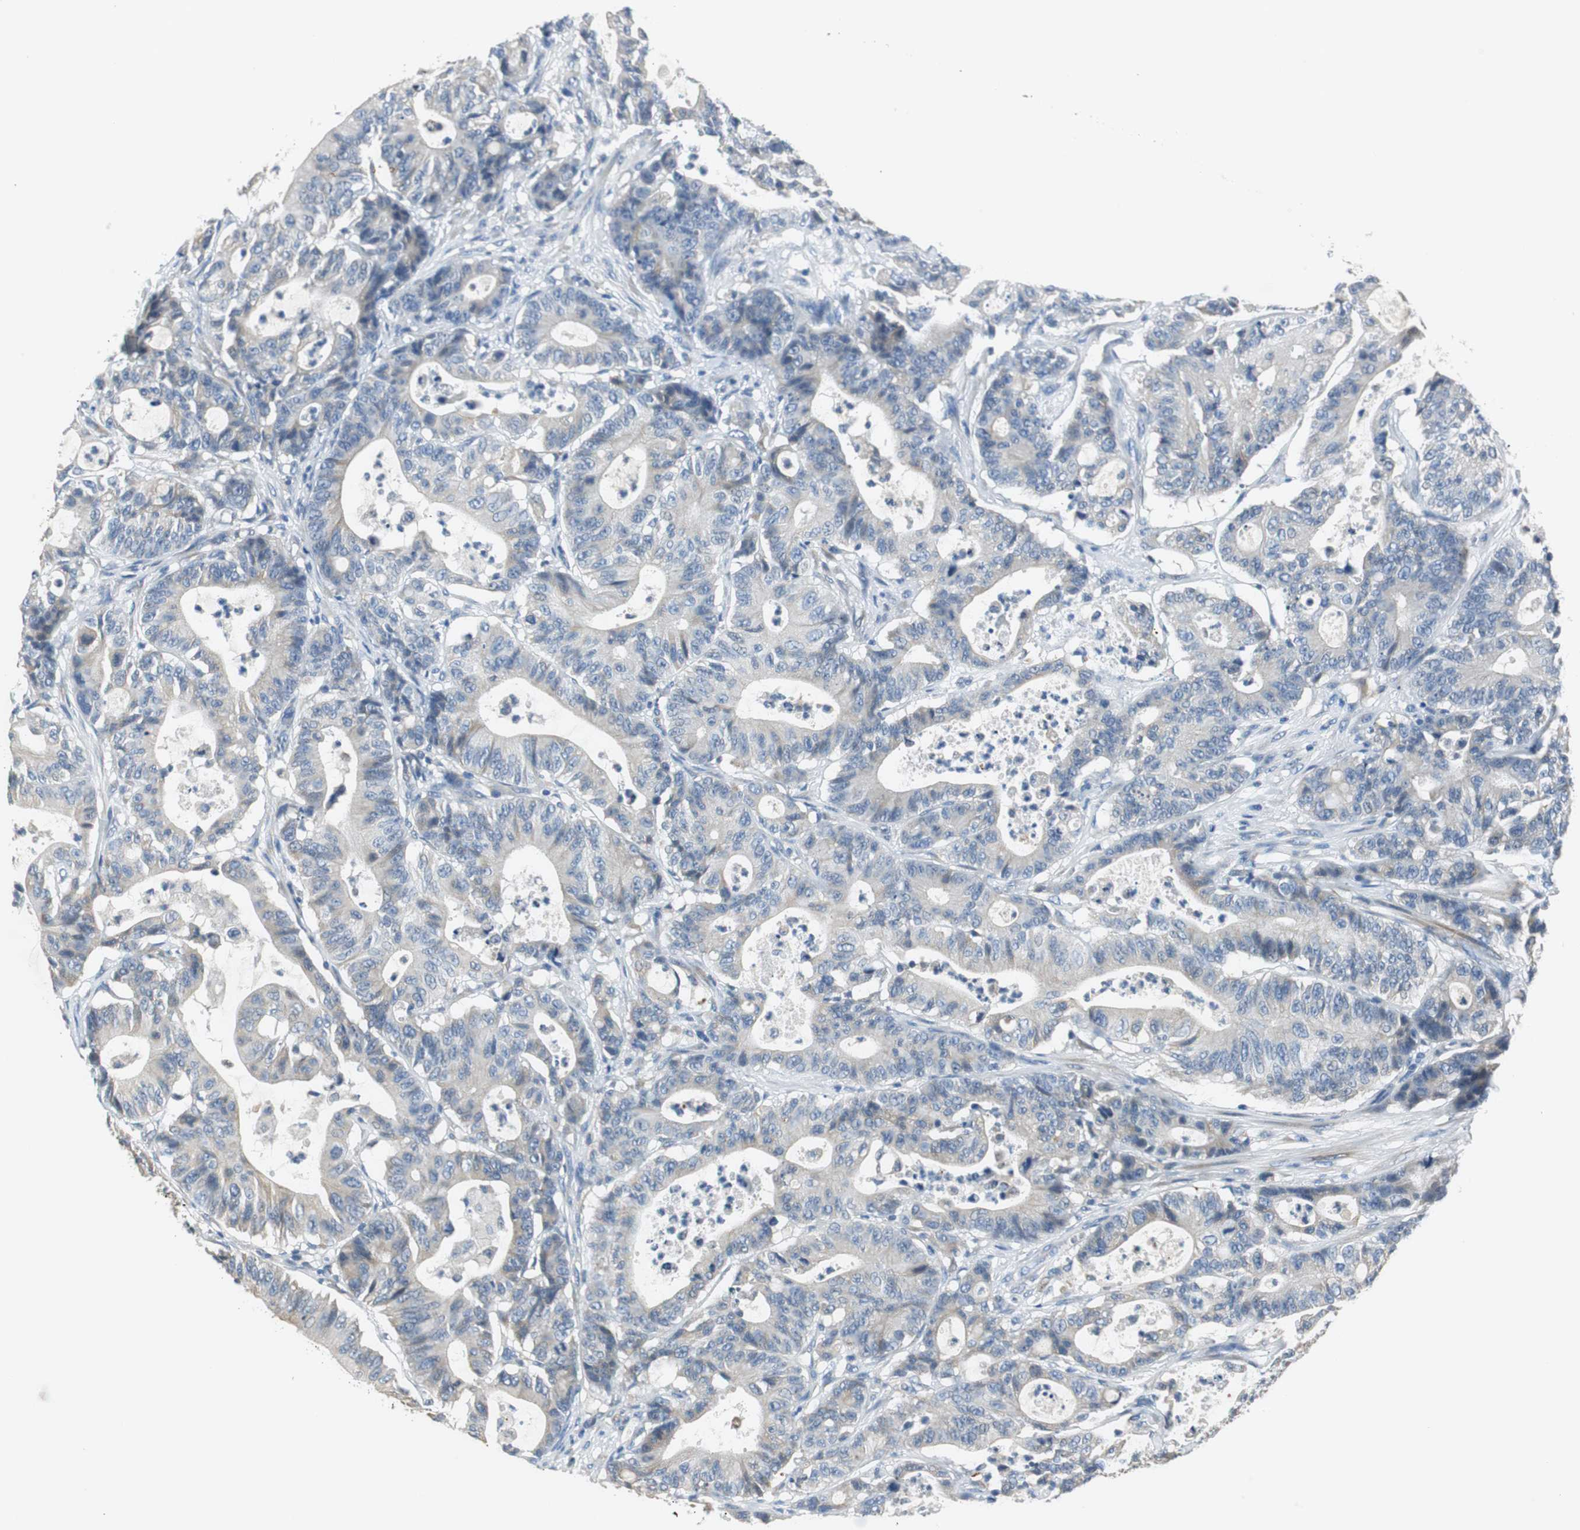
{"staining": {"intensity": "weak", "quantity": "<25%", "location": "cytoplasmic/membranous"}, "tissue": "colorectal cancer", "cell_type": "Tumor cells", "image_type": "cancer", "snomed": [{"axis": "morphology", "description": "Adenocarcinoma, NOS"}, {"axis": "topography", "description": "Colon"}], "caption": "An immunohistochemistry photomicrograph of colorectal cancer is shown. There is no staining in tumor cells of colorectal cancer.", "gene": "FADS2", "patient": {"sex": "female", "age": 84}}